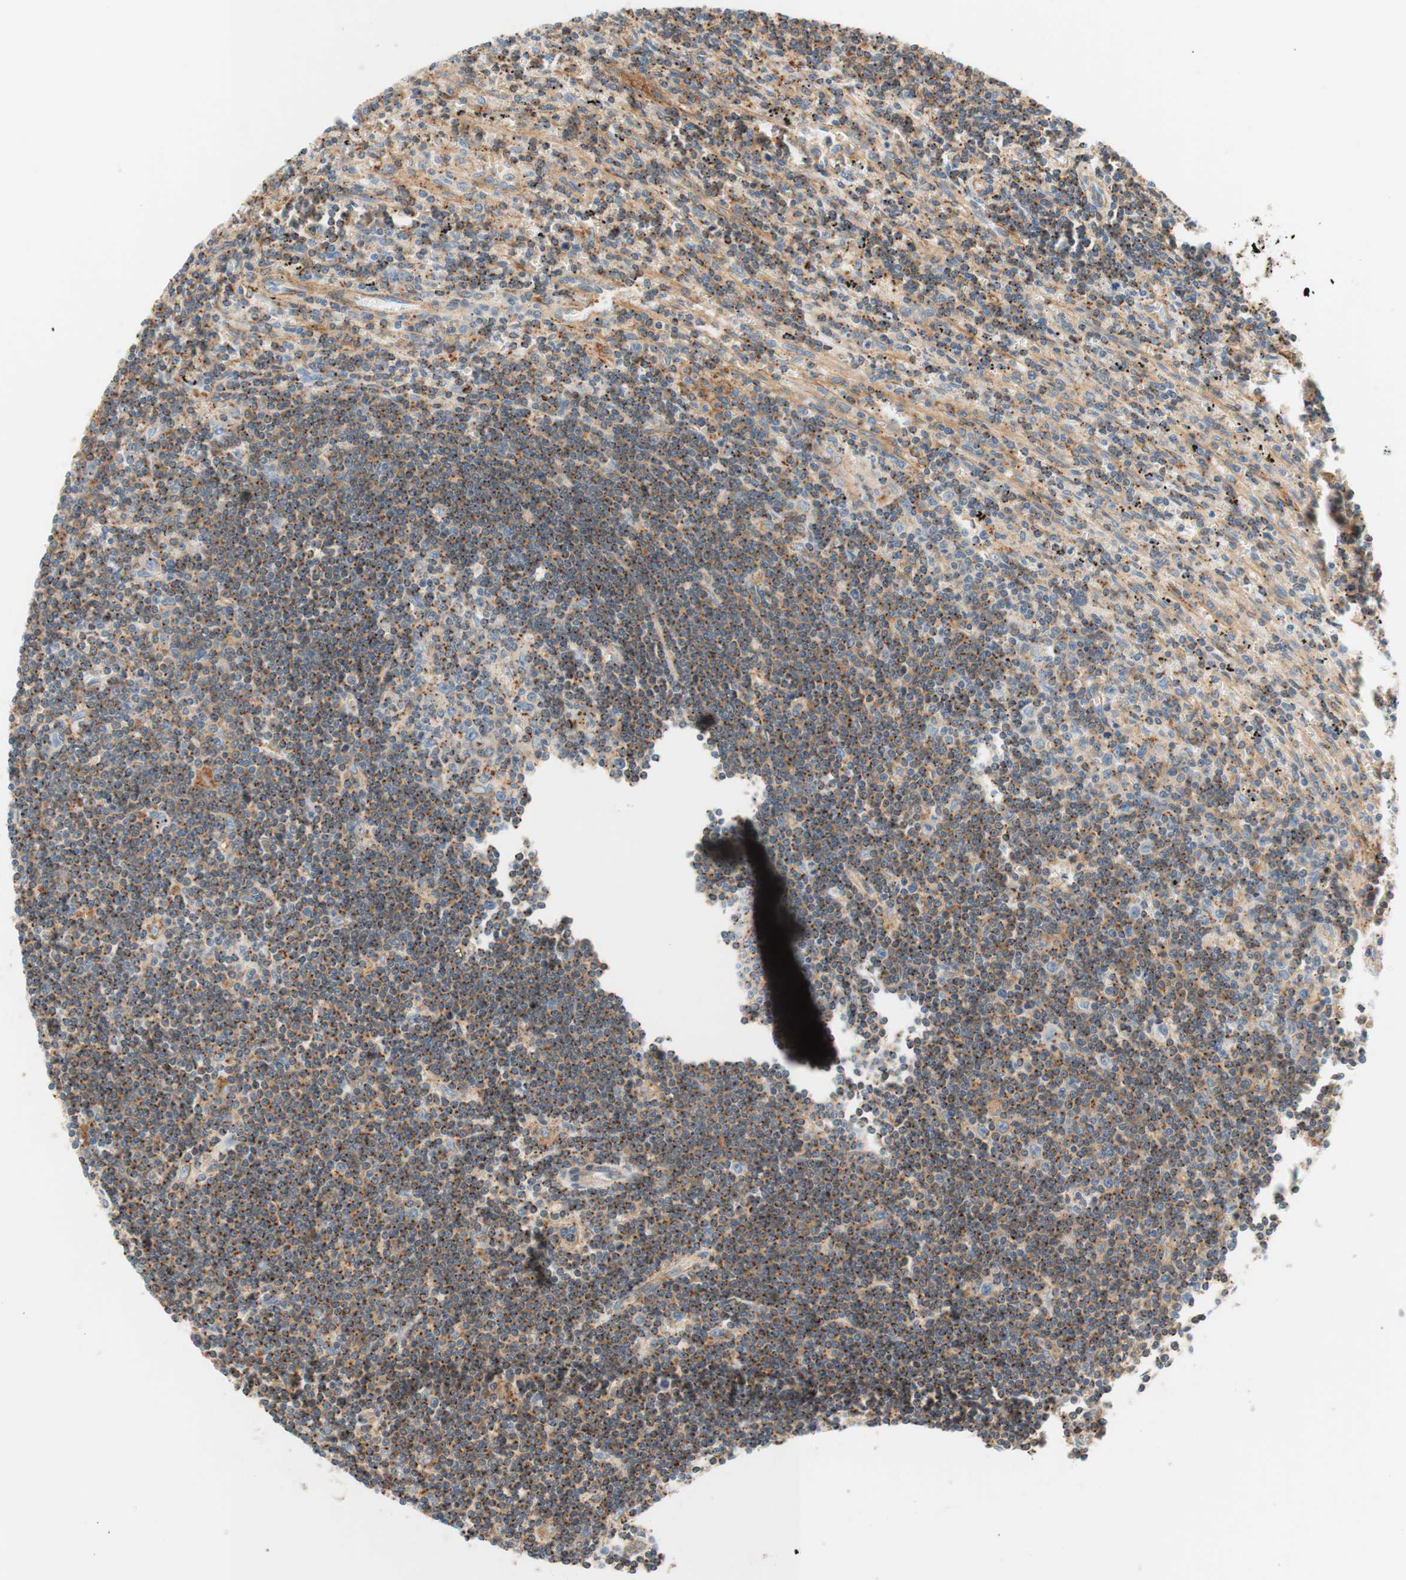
{"staining": {"intensity": "strong", "quantity": ">75%", "location": "cytoplasmic/membranous"}, "tissue": "lymphoma", "cell_type": "Tumor cells", "image_type": "cancer", "snomed": [{"axis": "morphology", "description": "Malignant lymphoma, non-Hodgkin's type, Low grade"}, {"axis": "topography", "description": "Spleen"}], "caption": "Tumor cells display high levels of strong cytoplasmic/membranous positivity in approximately >75% of cells in human lymphoma.", "gene": "VPS26A", "patient": {"sex": "male", "age": 76}}